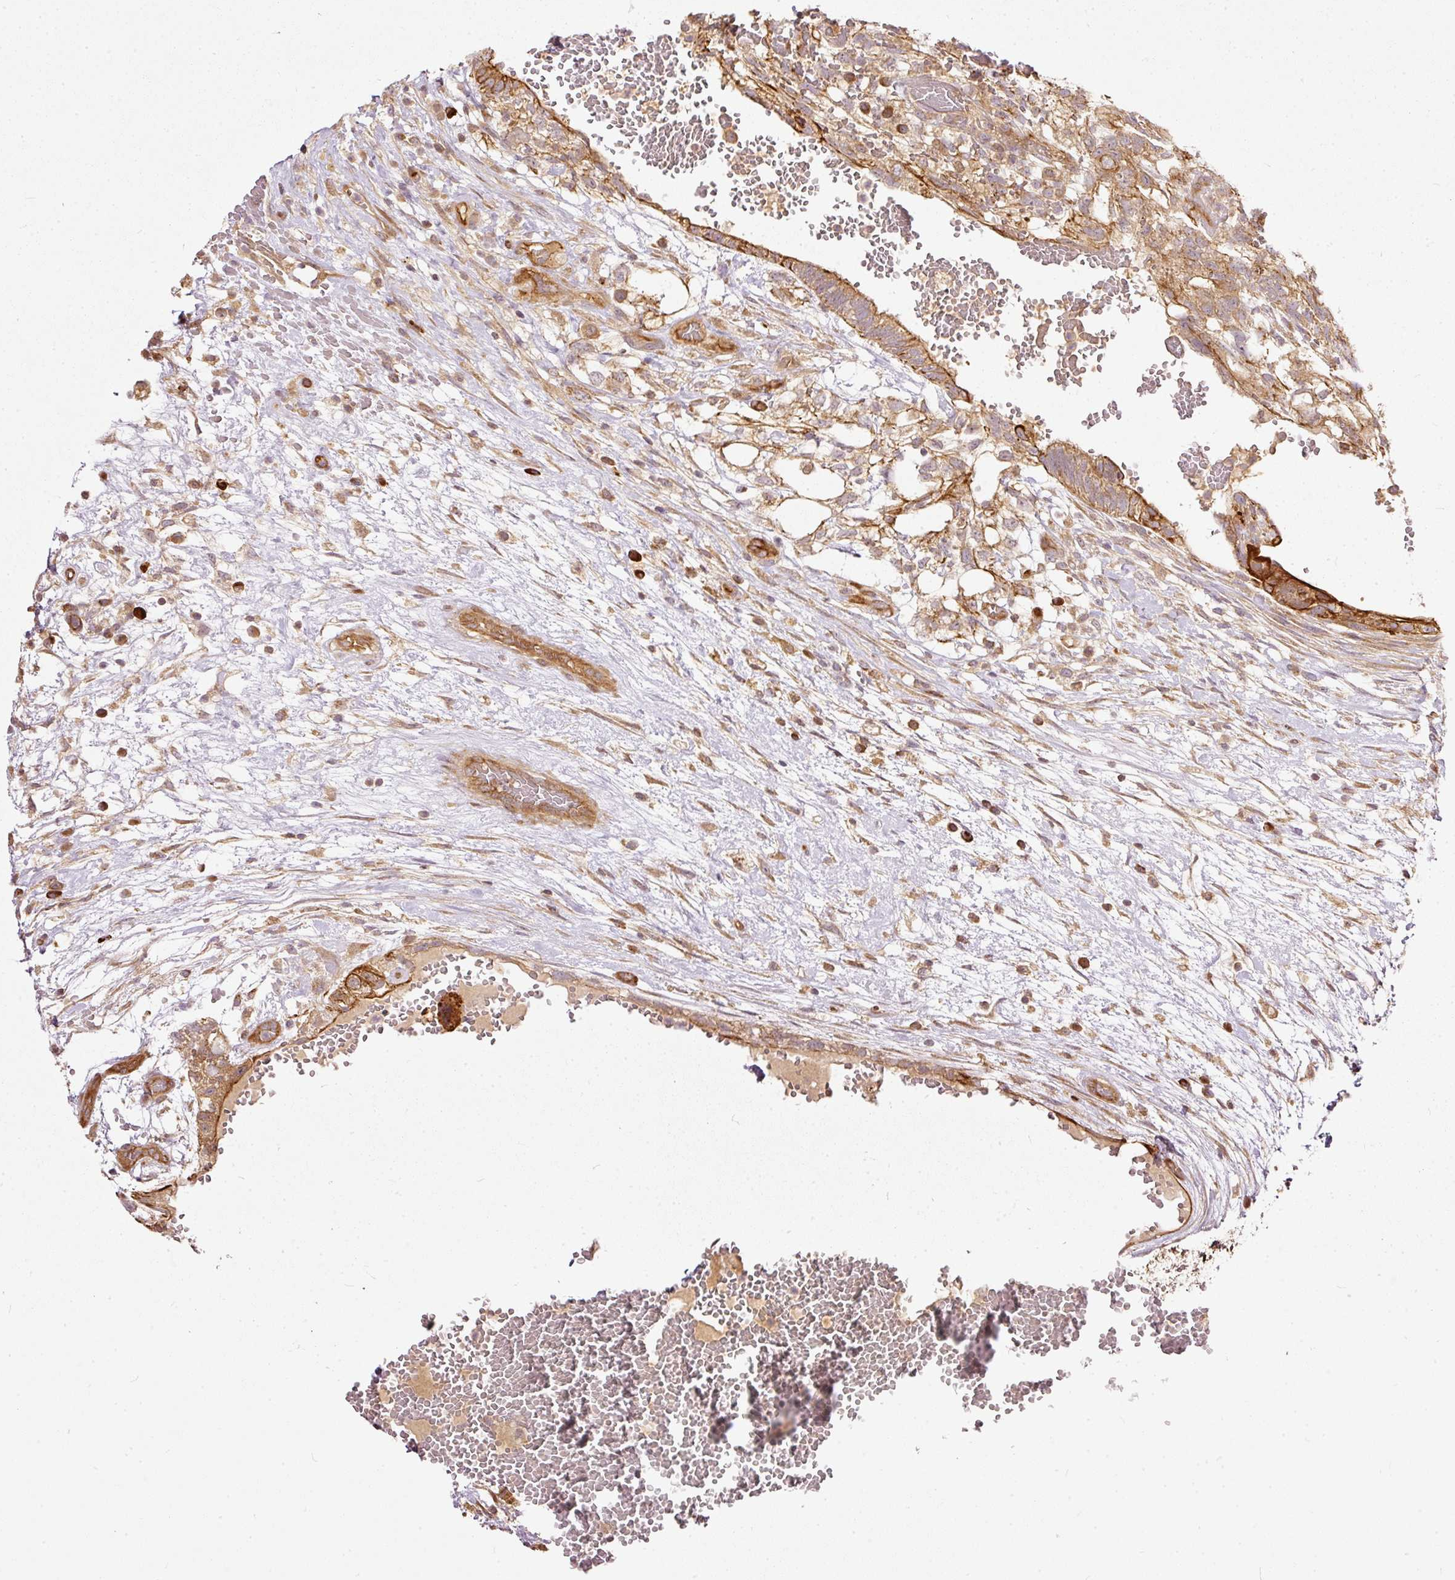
{"staining": {"intensity": "moderate", "quantity": ">75%", "location": "cytoplasmic/membranous"}, "tissue": "testis cancer", "cell_type": "Tumor cells", "image_type": "cancer", "snomed": [{"axis": "morphology", "description": "Normal tissue, NOS"}, {"axis": "morphology", "description": "Carcinoma, Embryonal, NOS"}, {"axis": "topography", "description": "Testis"}], "caption": "Protein analysis of embryonal carcinoma (testis) tissue shows moderate cytoplasmic/membranous staining in approximately >75% of tumor cells. Nuclei are stained in blue.", "gene": "MIF4GD", "patient": {"sex": "male", "age": 32}}